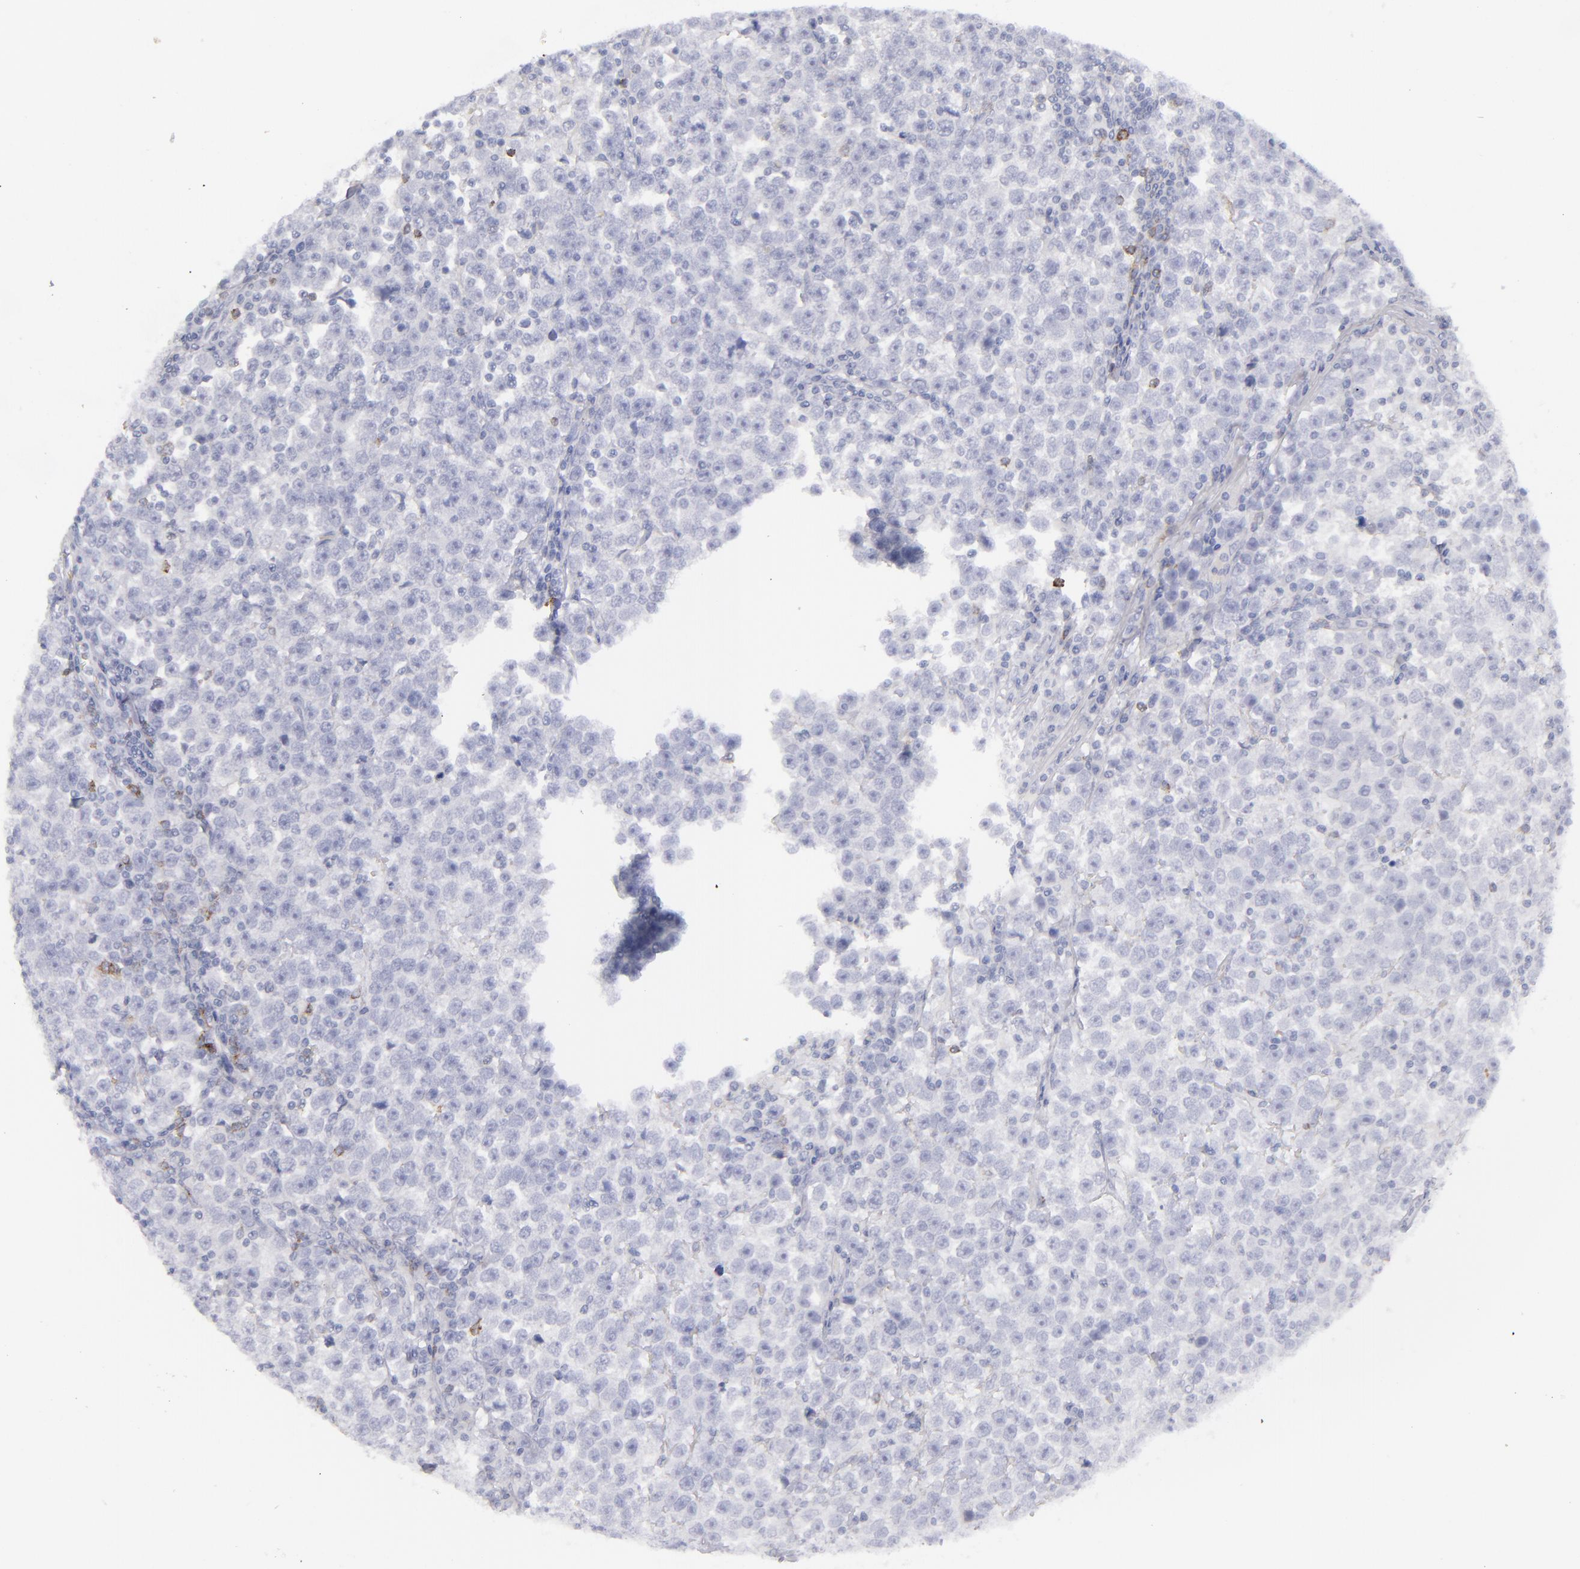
{"staining": {"intensity": "negative", "quantity": "none", "location": "none"}, "tissue": "testis cancer", "cell_type": "Tumor cells", "image_type": "cancer", "snomed": [{"axis": "morphology", "description": "Seminoma, NOS"}, {"axis": "topography", "description": "Testis"}], "caption": "Seminoma (testis) stained for a protein using immunohistochemistry (IHC) exhibits no expression tumor cells.", "gene": "CD22", "patient": {"sex": "male", "age": 43}}